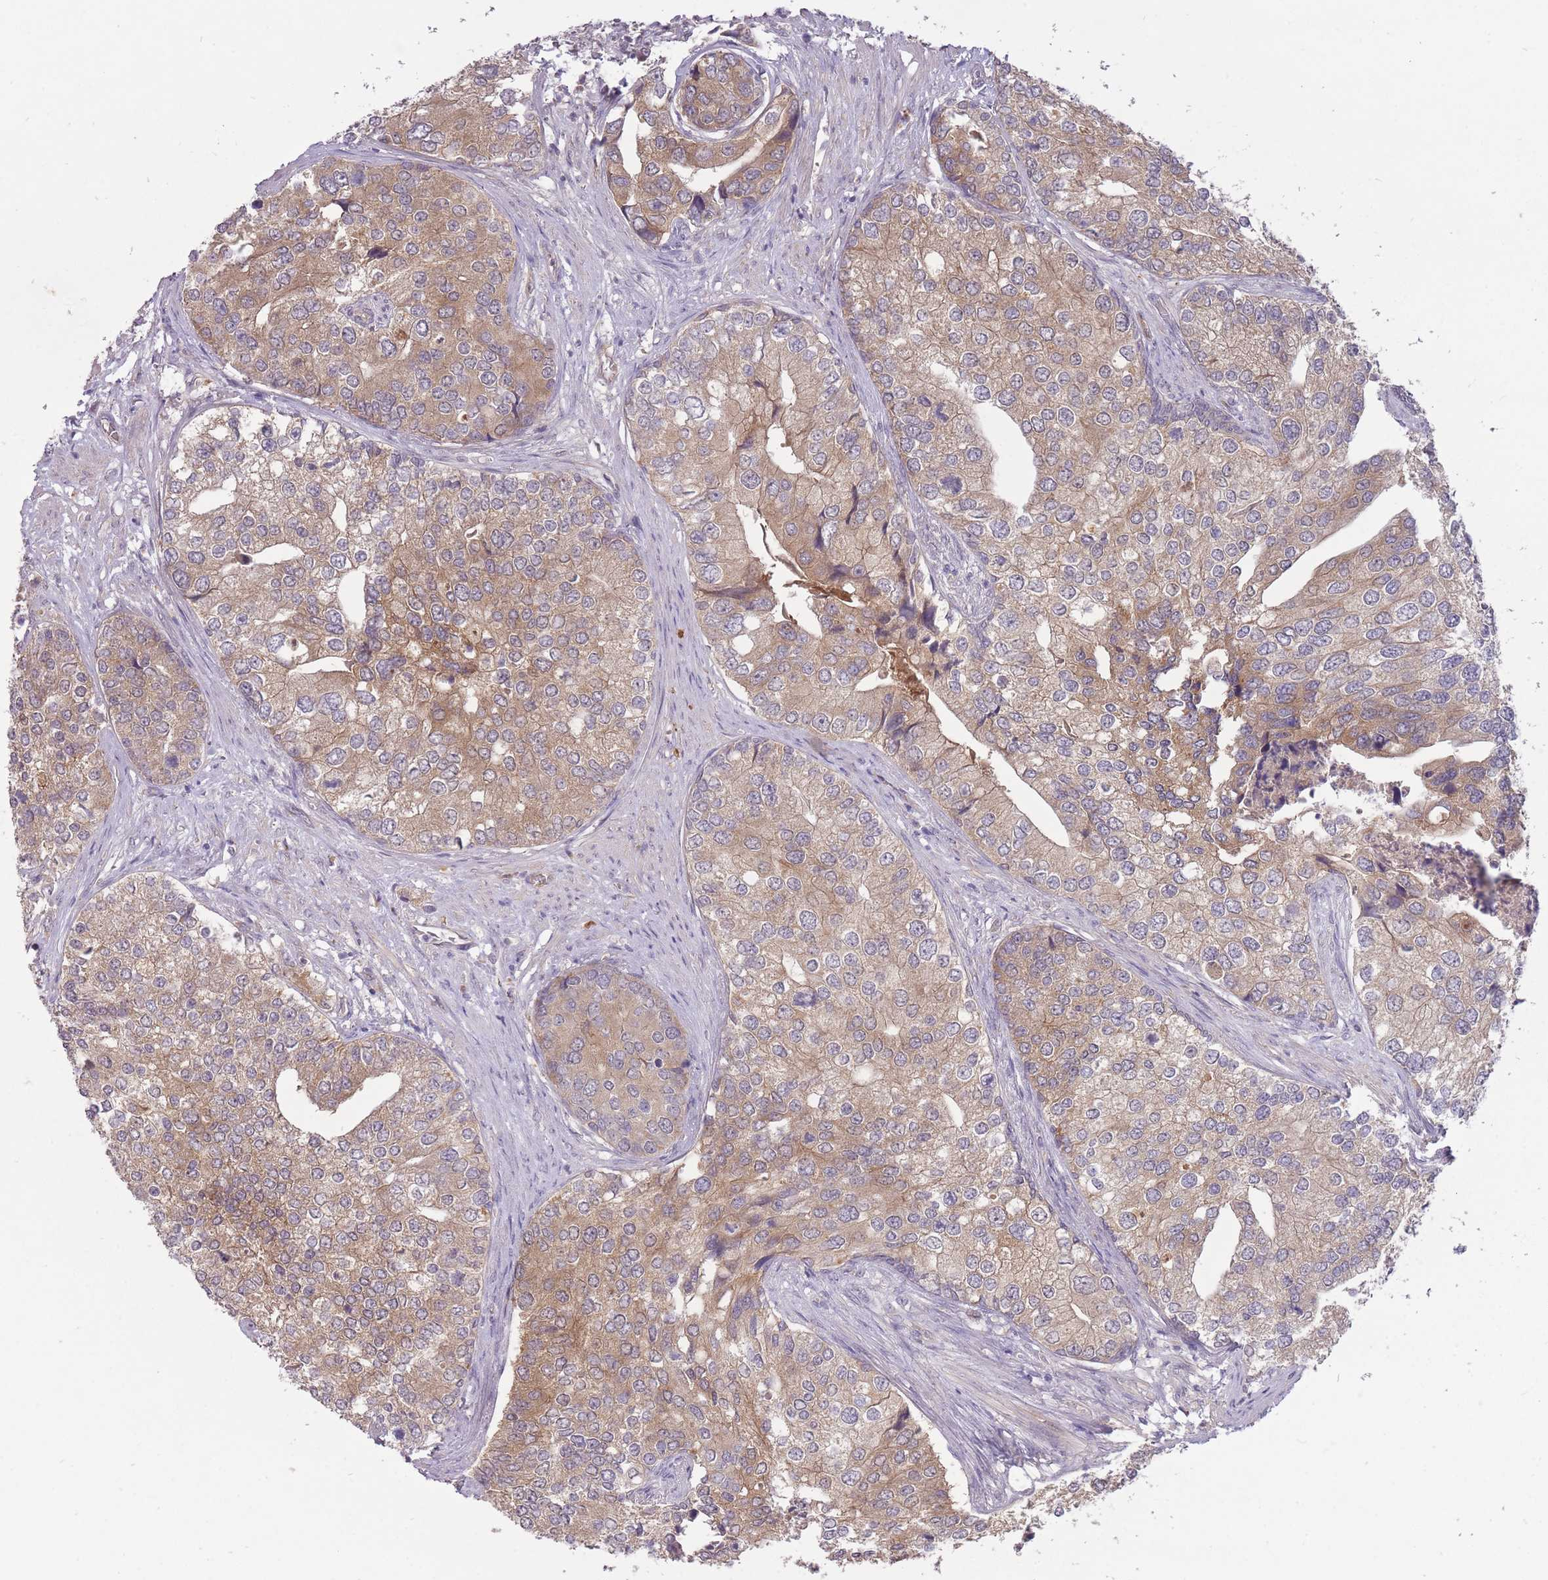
{"staining": {"intensity": "moderate", "quantity": "25%-75%", "location": "cytoplasmic/membranous"}, "tissue": "prostate cancer", "cell_type": "Tumor cells", "image_type": "cancer", "snomed": [{"axis": "morphology", "description": "Adenocarcinoma, High grade"}, {"axis": "topography", "description": "Prostate"}], "caption": "About 25%-75% of tumor cells in human prostate cancer (high-grade adenocarcinoma) exhibit moderate cytoplasmic/membranous protein expression as visualized by brown immunohistochemical staining.", "gene": "LRATD2", "patient": {"sex": "male", "age": 62}}